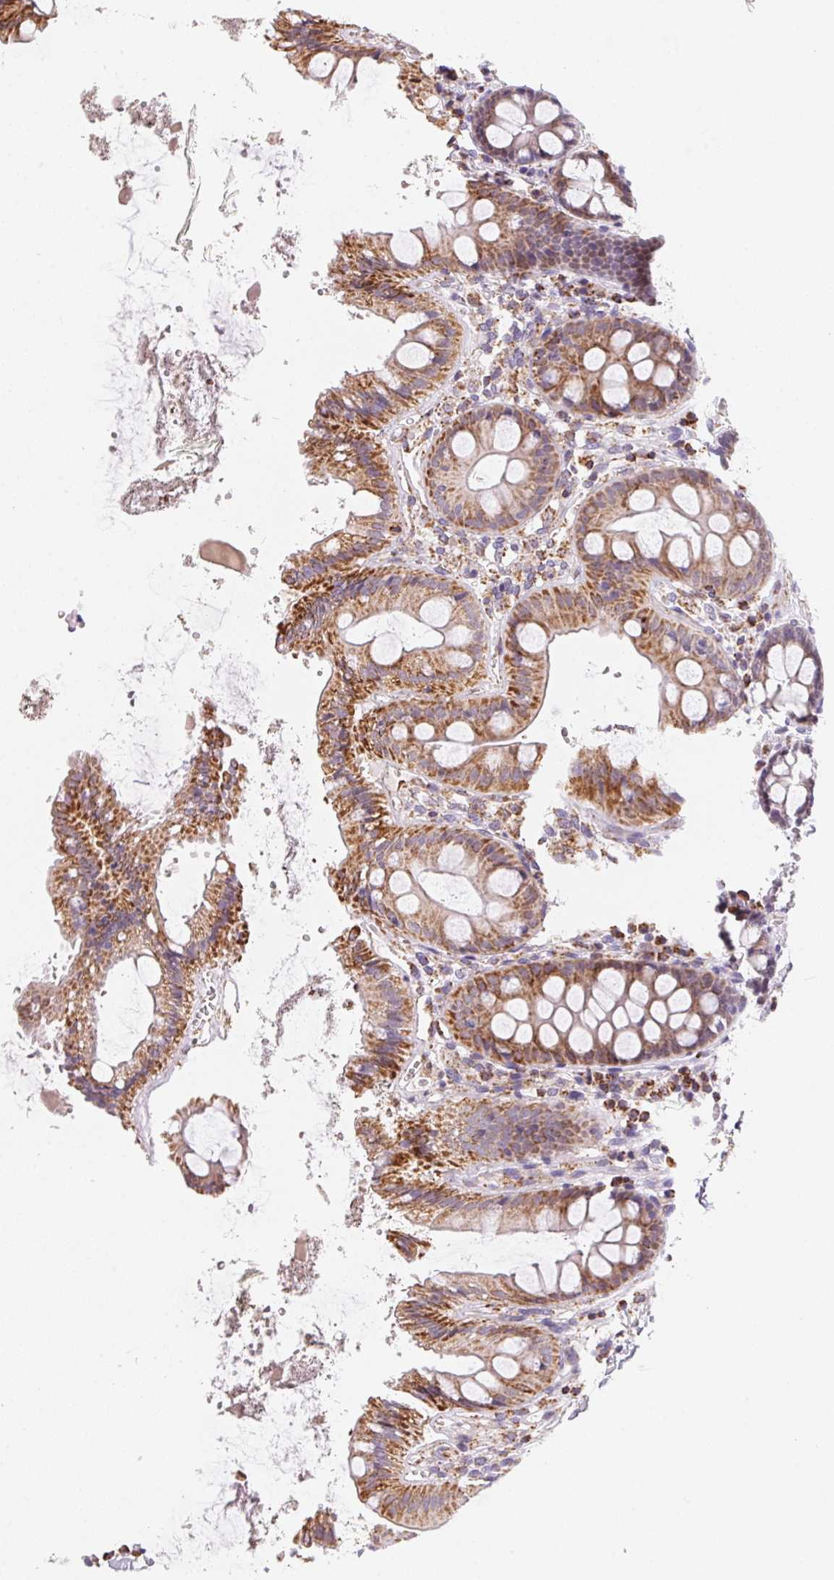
{"staining": {"intensity": "negative", "quantity": "none", "location": "none"}, "tissue": "colon", "cell_type": "Endothelial cells", "image_type": "normal", "snomed": [{"axis": "morphology", "description": "Normal tissue, NOS"}, {"axis": "topography", "description": "Colon"}], "caption": "This is an IHC histopathology image of unremarkable colon. There is no positivity in endothelial cells.", "gene": "GIPC2", "patient": {"sex": "male", "age": 84}}